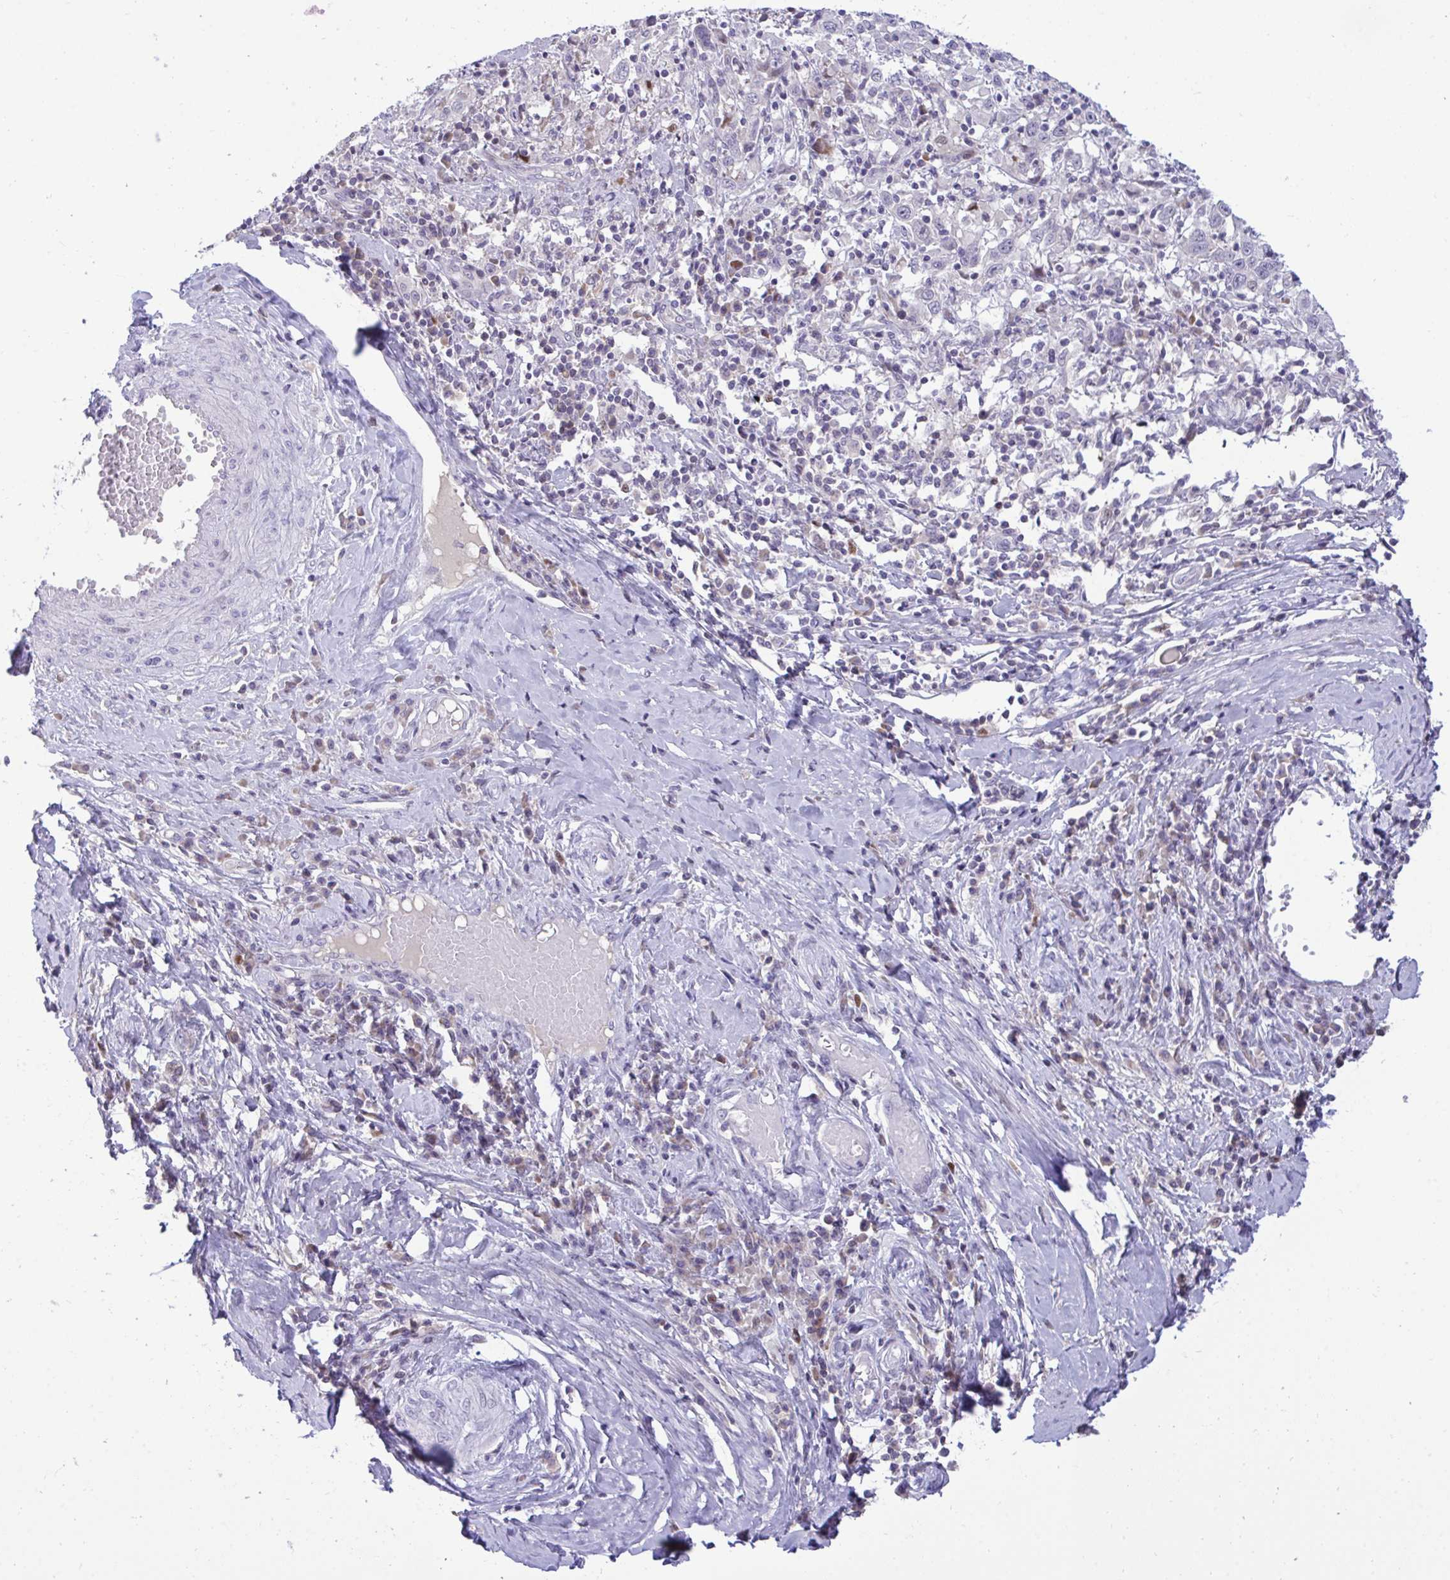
{"staining": {"intensity": "negative", "quantity": "none", "location": "none"}, "tissue": "cervical cancer", "cell_type": "Tumor cells", "image_type": "cancer", "snomed": [{"axis": "morphology", "description": "Squamous cell carcinoma, NOS"}, {"axis": "topography", "description": "Cervix"}], "caption": "The immunohistochemistry (IHC) image has no significant positivity in tumor cells of cervical squamous cell carcinoma tissue.", "gene": "EPOP", "patient": {"sex": "female", "age": 46}}